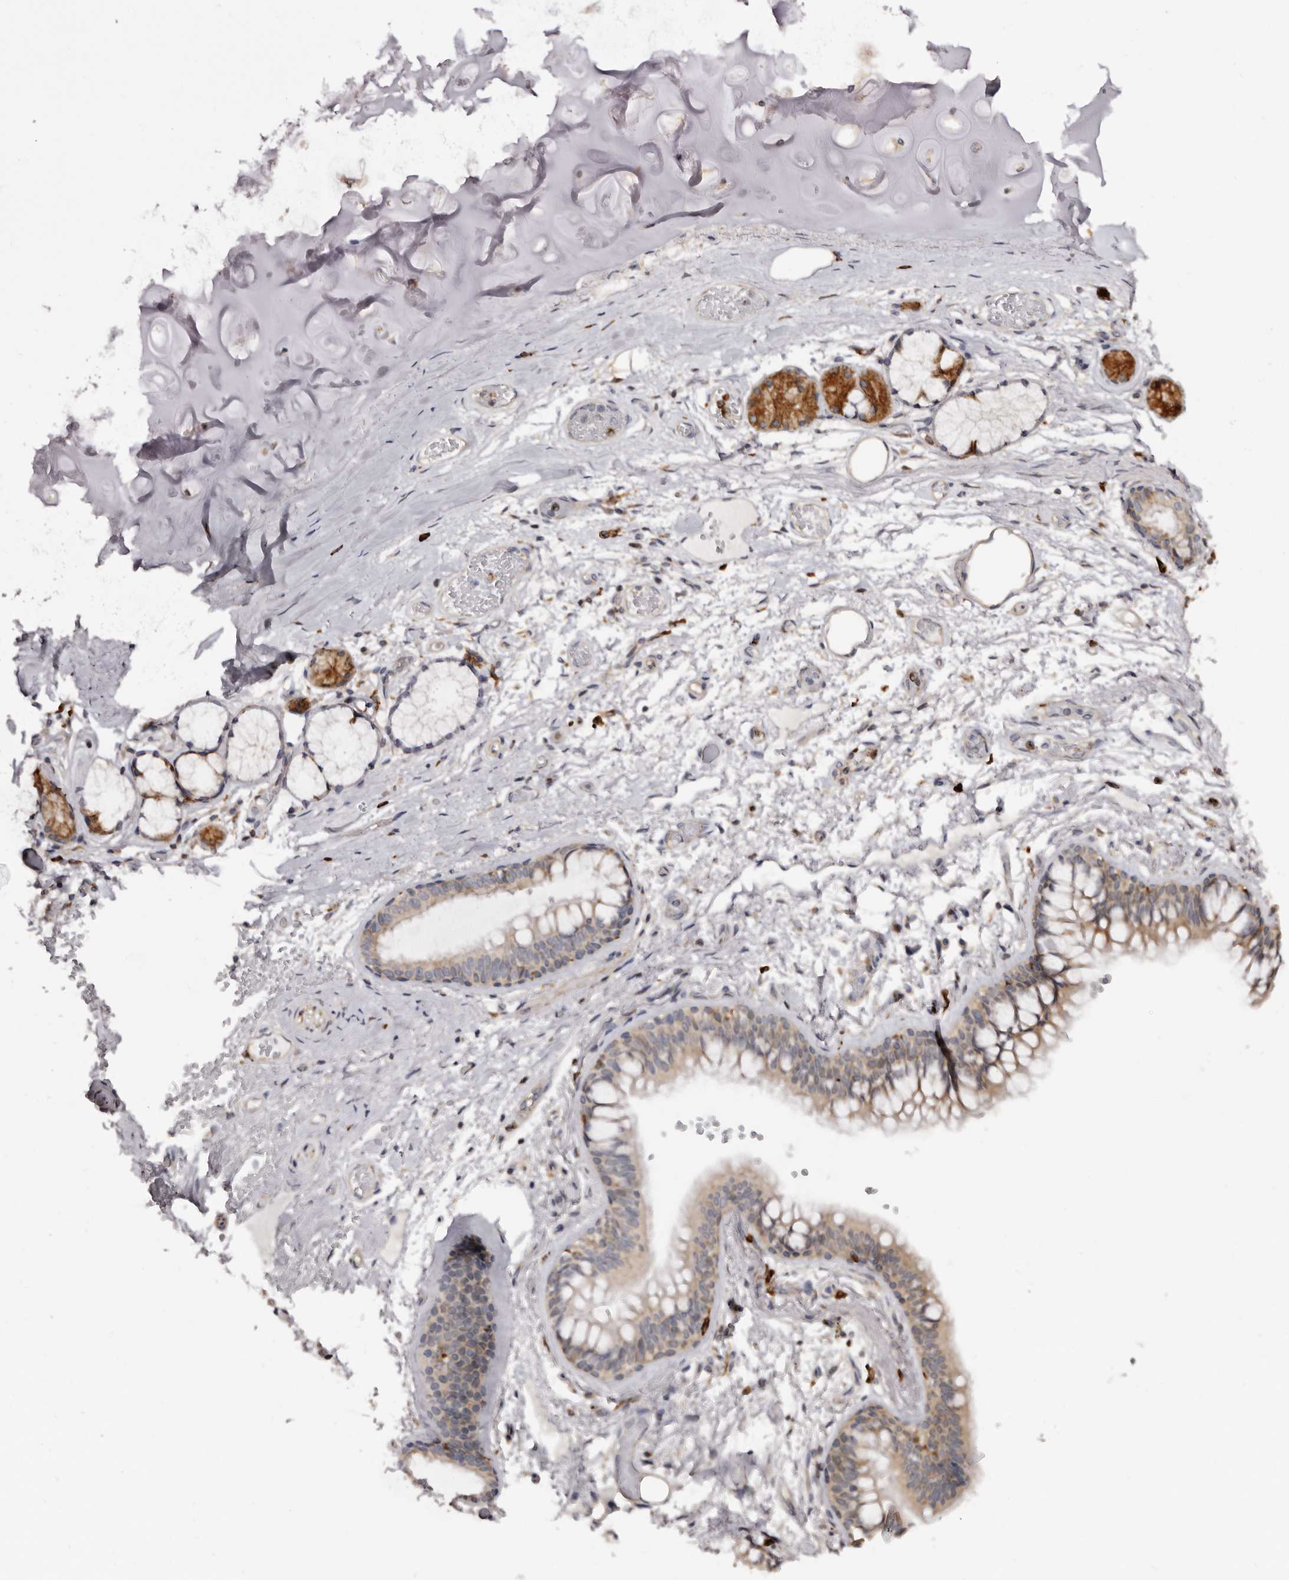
{"staining": {"intensity": "weak", "quantity": ">75%", "location": "cytoplasmic/membranous"}, "tissue": "adipose tissue", "cell_type": "Adipocytes", "image_type": "normal", "snomed": [{"axis": "morphology", "description": "Normal tissue, NOS"}, {"axis": "topography", "description": "Cartilage tissue"}, {"axis": "topography", "description": "Bronchus"}], "caption": "Brown immunohistochemical staining in normal human adipose tissue exhibits weak cytoplasmic/membranous positivity in approximately >75% of adipocytes. (brown staining indicates protein expression, while blue staining denotes nuclei).", "gene": "TNNI1", "patient": {"sex": "female", "age": 73}}